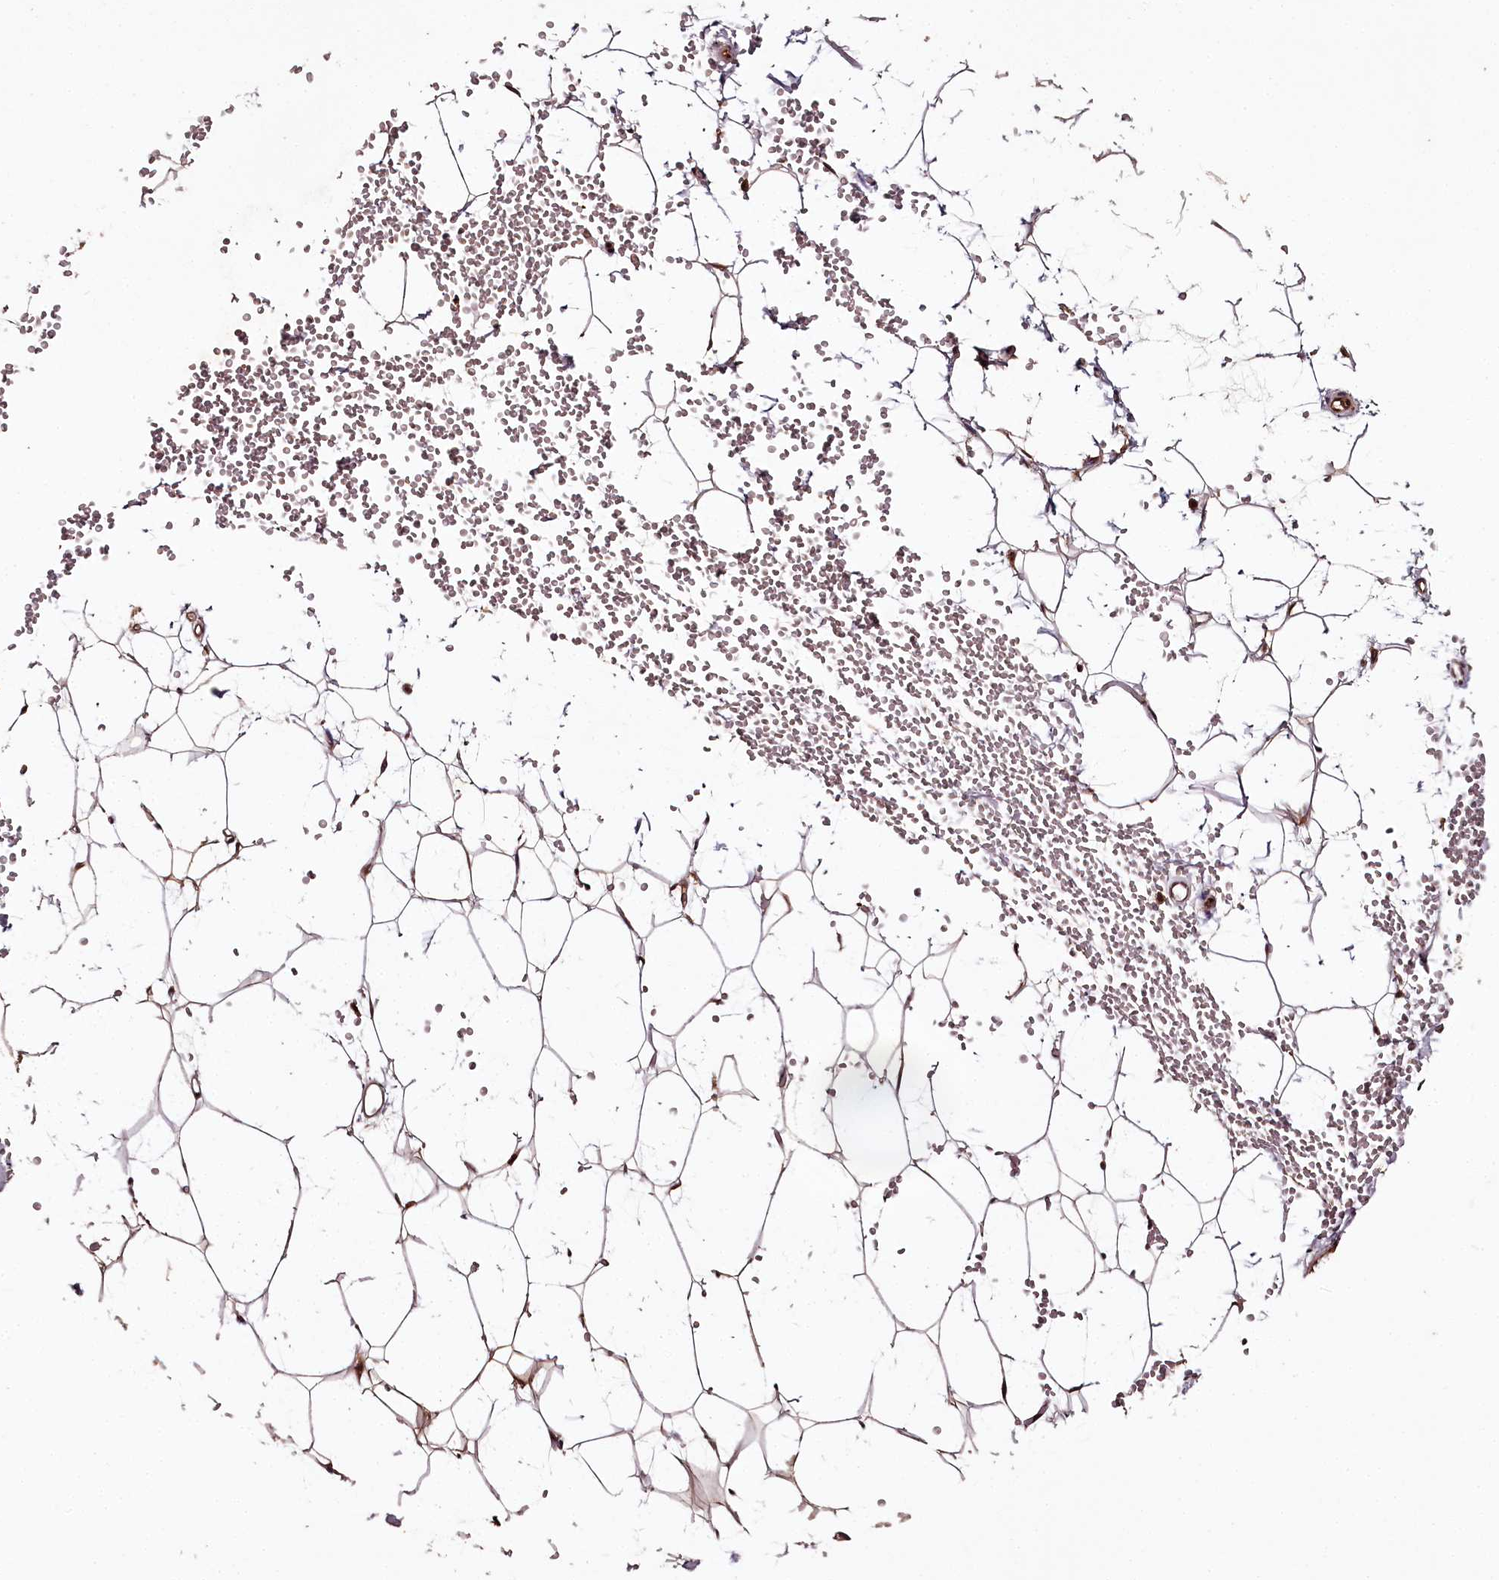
{"staining": {"intensity": "moderate", "quantity": "25%-75%", "location": "cytoplasmic/membranous,nuclear"}, "tissue": "adipose tissue", "cell_type": "Adipocytes", "image_type": "normal", "snomed": [{"axis": "morphology", "description": "Normal tissue, NOS"}, {"axis": "topography", "description": "Breast"}], "caption": "Adipocytes show moderate cytoplasmic/membranous,nuclear expression in about 25%-75% of cells in normal adipose tissue. The staining was performed using DAB to visualize the protein expression in brown, while the nuclei were stained in blue with hematoxylin (Magnification: 20x).", "gene": "TTC12", "patient": {"sex": "female", "age": 23}}